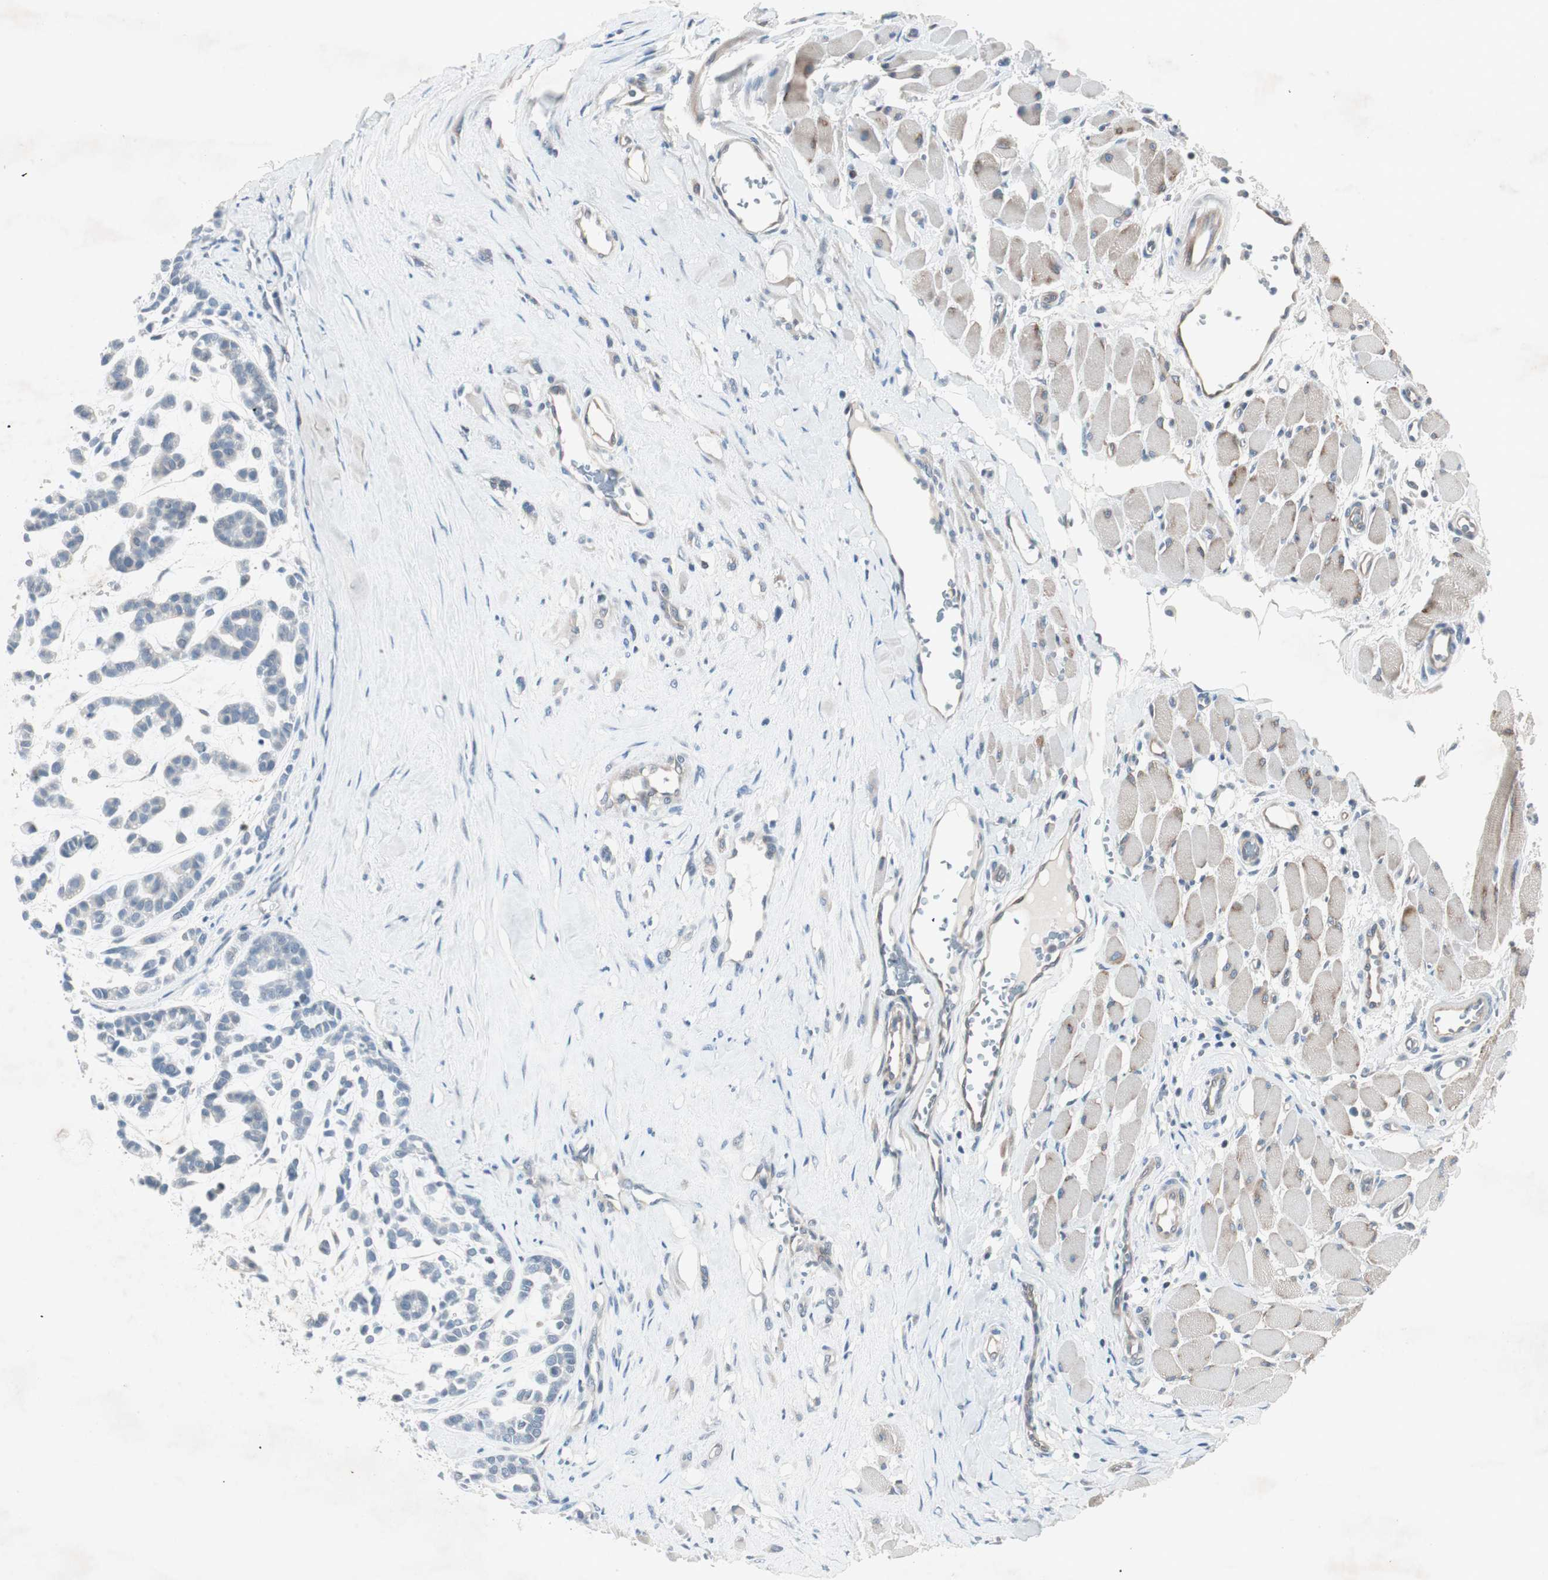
{"staining": {"intensity": "negative", "quantity": "none", "location": "none"}, "tissue": "head and neck cancer", "cell_type": "Tumor cells", "image_type": "cancer", "snomed": [{"axis": "morphology", "description": "Adenocarcinoma, NOS"}, {"axis": "morphology", "description": "Adenoma, NOS"}, {"axis": "topography", "description": "Head-Neck"}], "caption": "A micrograph of human head and neck cancer (adenoma) is negative for staining in tumor cells.", "gene": "ITGB4", "patient": {"sex": "female", "age": 55}}